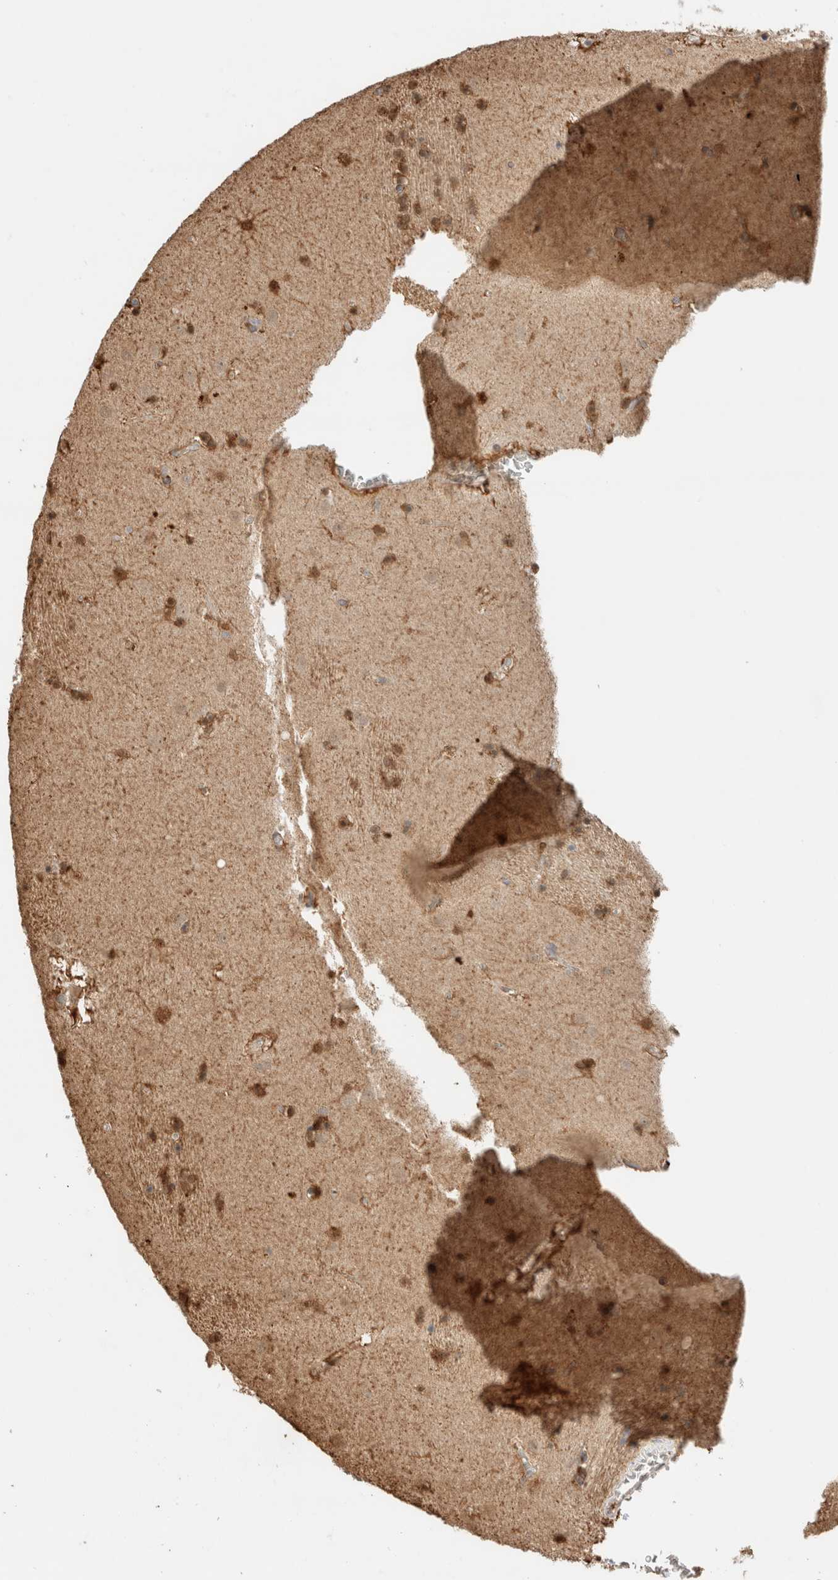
{"staining": {"intensity": "moderate", "quantity": "25%-75%", "location": "cytoplasmic/membranous,nuclear"}, "tissue": "caudate", "cell_type": "Glial cells", "image_type": "normal", "snomed": [{"axis": "morphology", "description": "Normal tissue, NOS"}, {"axis": "topography", "description": "Lateral ventricle wall"}], "caption": "Immunohistochemical staining of benign caudate exhibits 25%-75% levels of moderate cytoplasmic/membranous,nuclear protein staining in about 25%-75% of glial cells.", "gene": "CA13", "patient": {"sex": "male", "age": 70}}